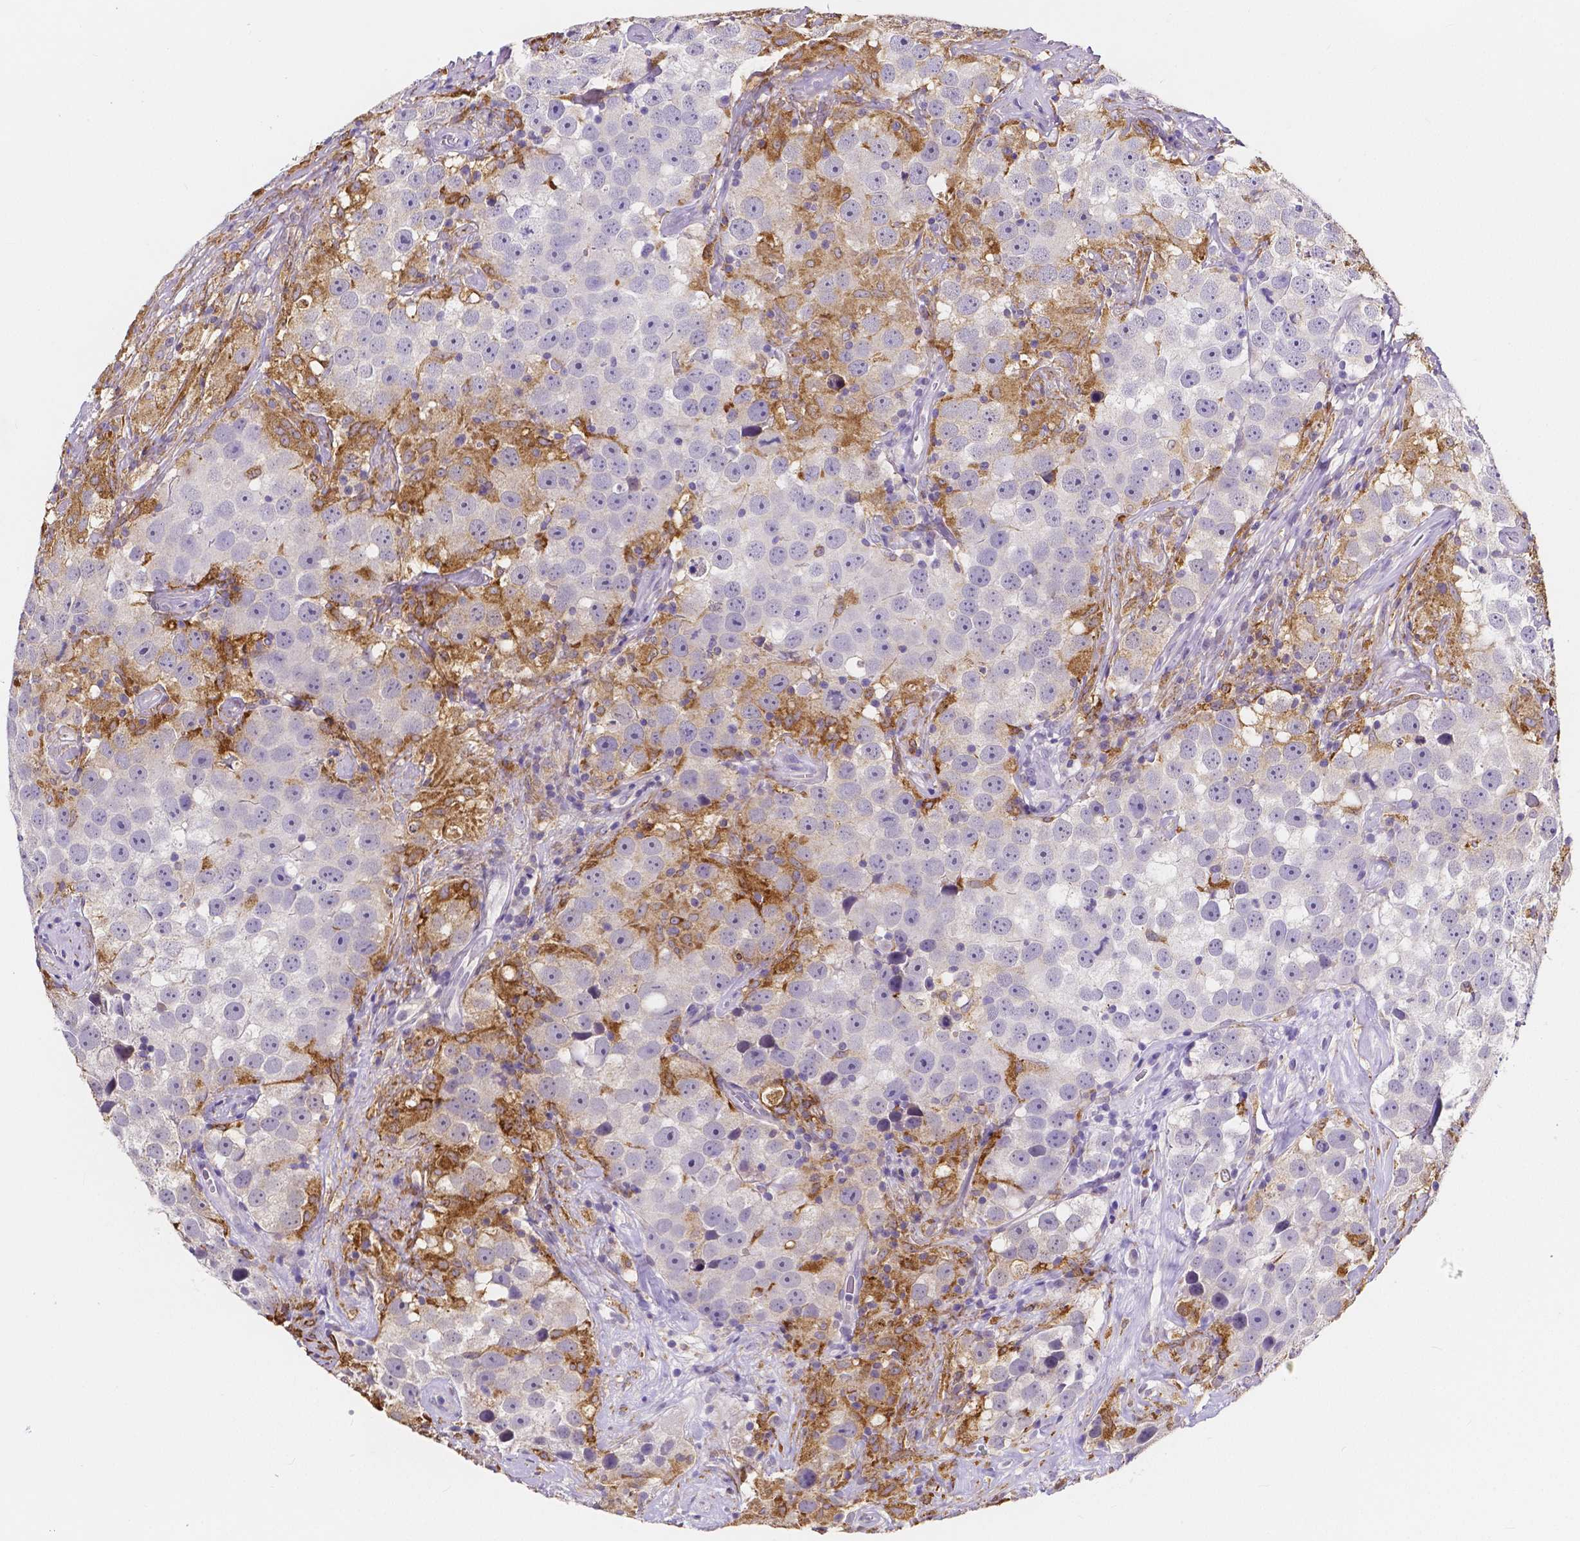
{"staining": {"intensity": "negative", "quantity": "none", "location": "none"}, "tissue": "testis cancer", "cell_type": "Tumor cells", "image_type": "cancer", "snomed": [{"axis": "morphology", "description": "Seminoma, NOS"}, {"axis": "topography", "description": "Testis"}], "caption": "Testis cancer was stained to show a protein in brown. There is no significant positivity in tumor cells. Nuclei are stained in blue.", "gene": "ACP5", "patient": {"sex": "male", "age": 49}}